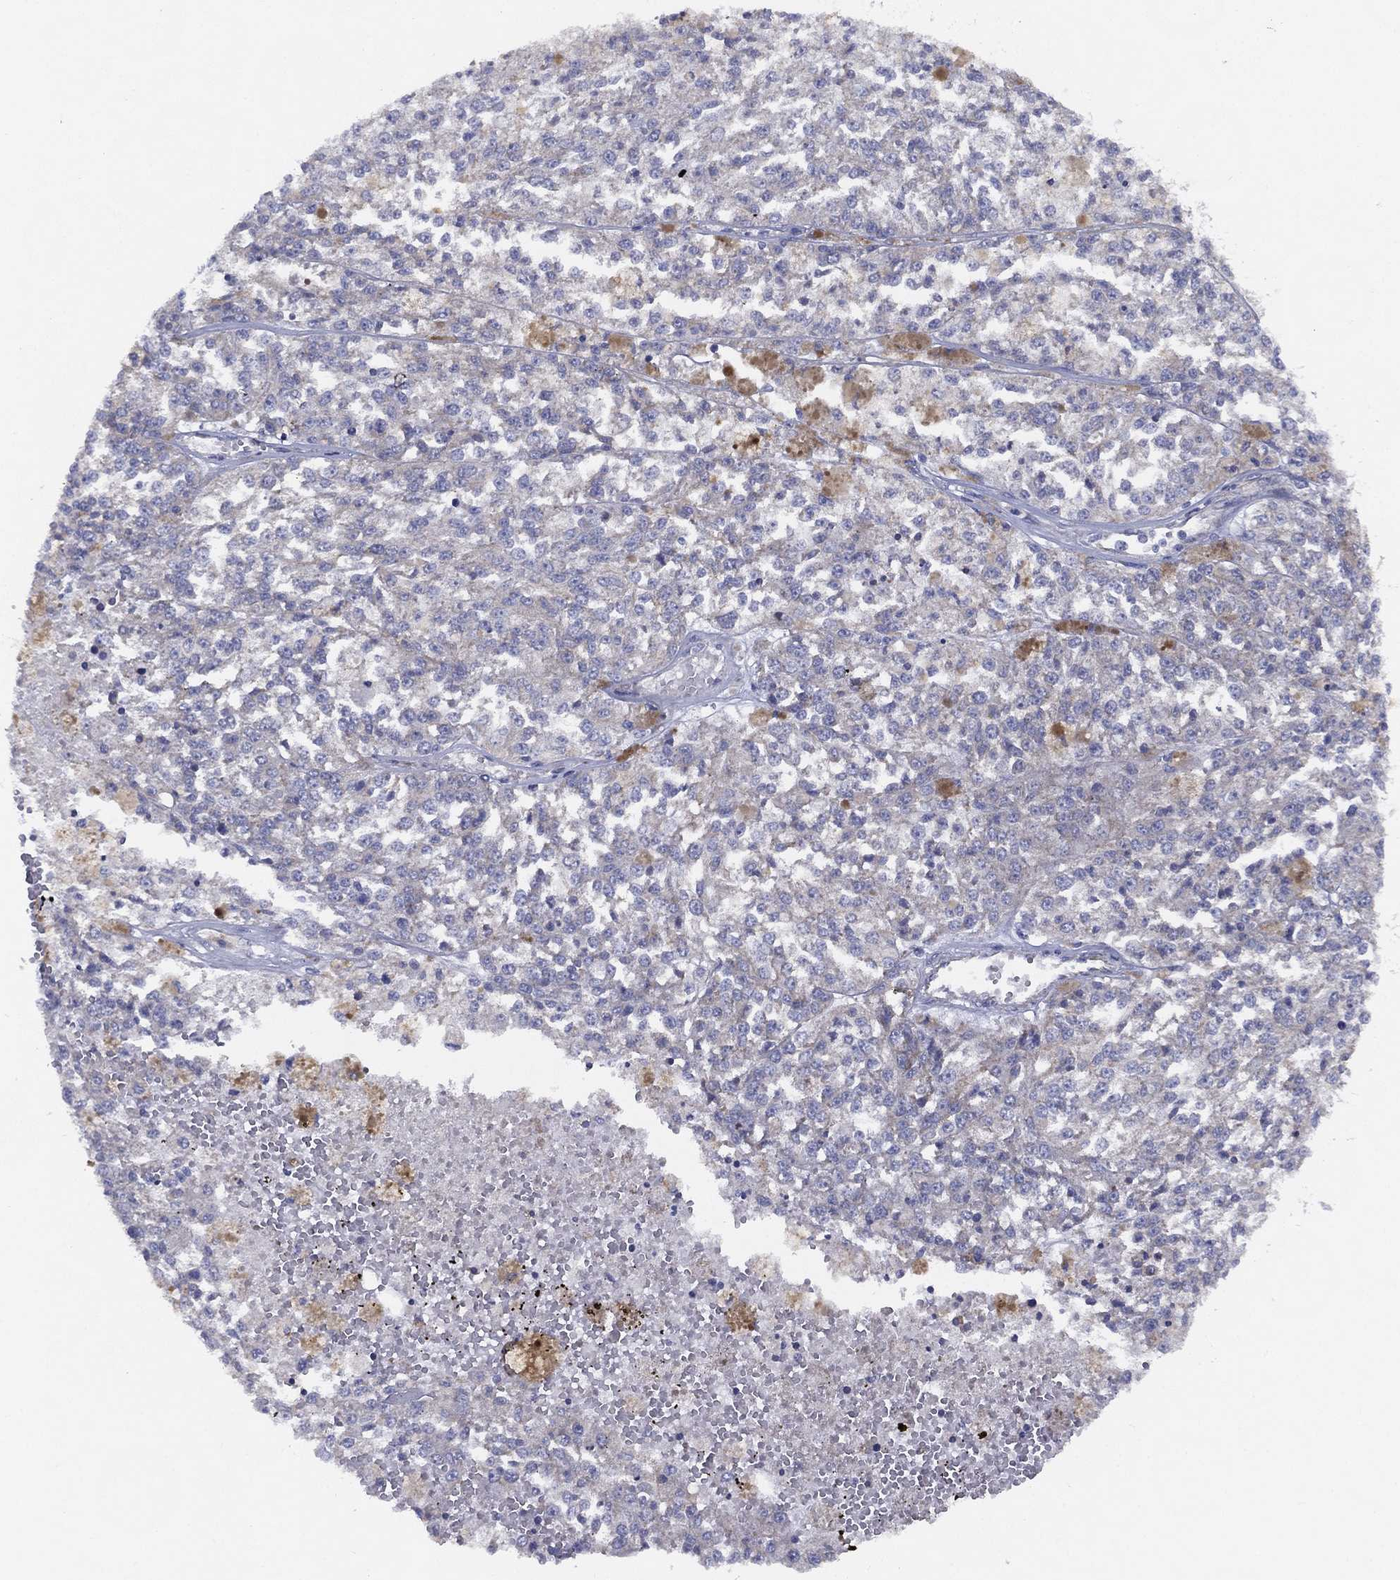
{"staining": {"intensity": "negative", "quantity": "none", "location": "none"}, "tissue": "melanoma", "cell_type": "Tumor cells", "image_type": "cancer", "snomed": [{"axis": "morphology", "description": "Malignant melanoma, Metastatic site"}, {"axis": "topography", "description": "Lymph node"}], "caption": "Tumor cells show no significant staining in malignant melanoma (metastatic site).", "gene": "ZNF223", "patient": {"sex": "female", "age": 64}}